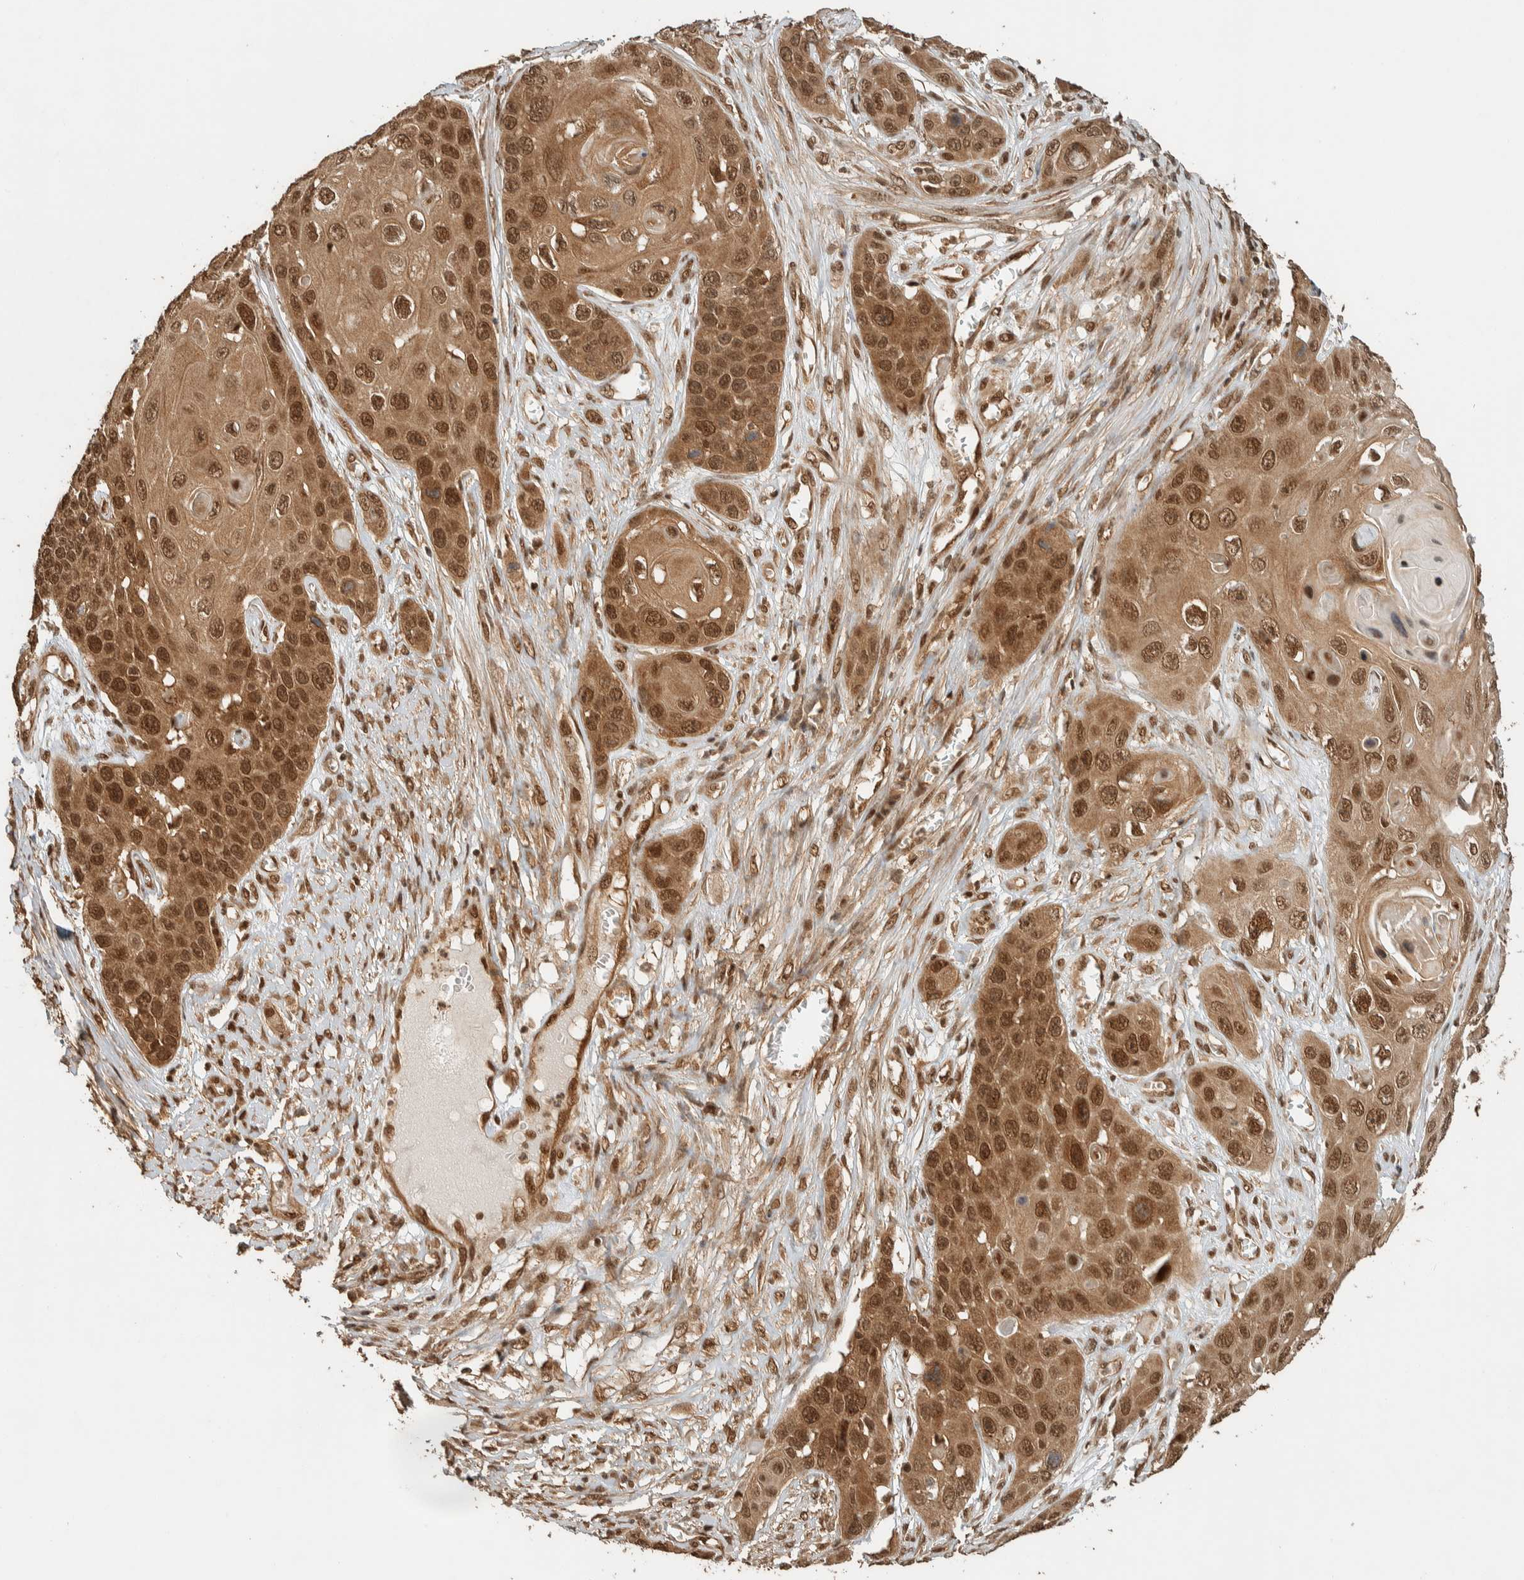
{"staining": {"intensity": "strong", "quantity": ">75%", "location": "cytoplasmic/membranous,nuclear"}, "tissue": "skin cancer", "cell_type": "Tumor cells", "image_type": "cancer", "snomed": [{"axis": "morphology", "description": "Squamous cell carcinoma, NOS"}, {"axis": "topography", "description": "Skin"}], "caption": "Skin cancer (squamous cell carcinoma) stained with a protein marker displays strong staining in tumor cells.", "gene": "ZBTB2", "patient": {"sex": "male", "age": 55}}